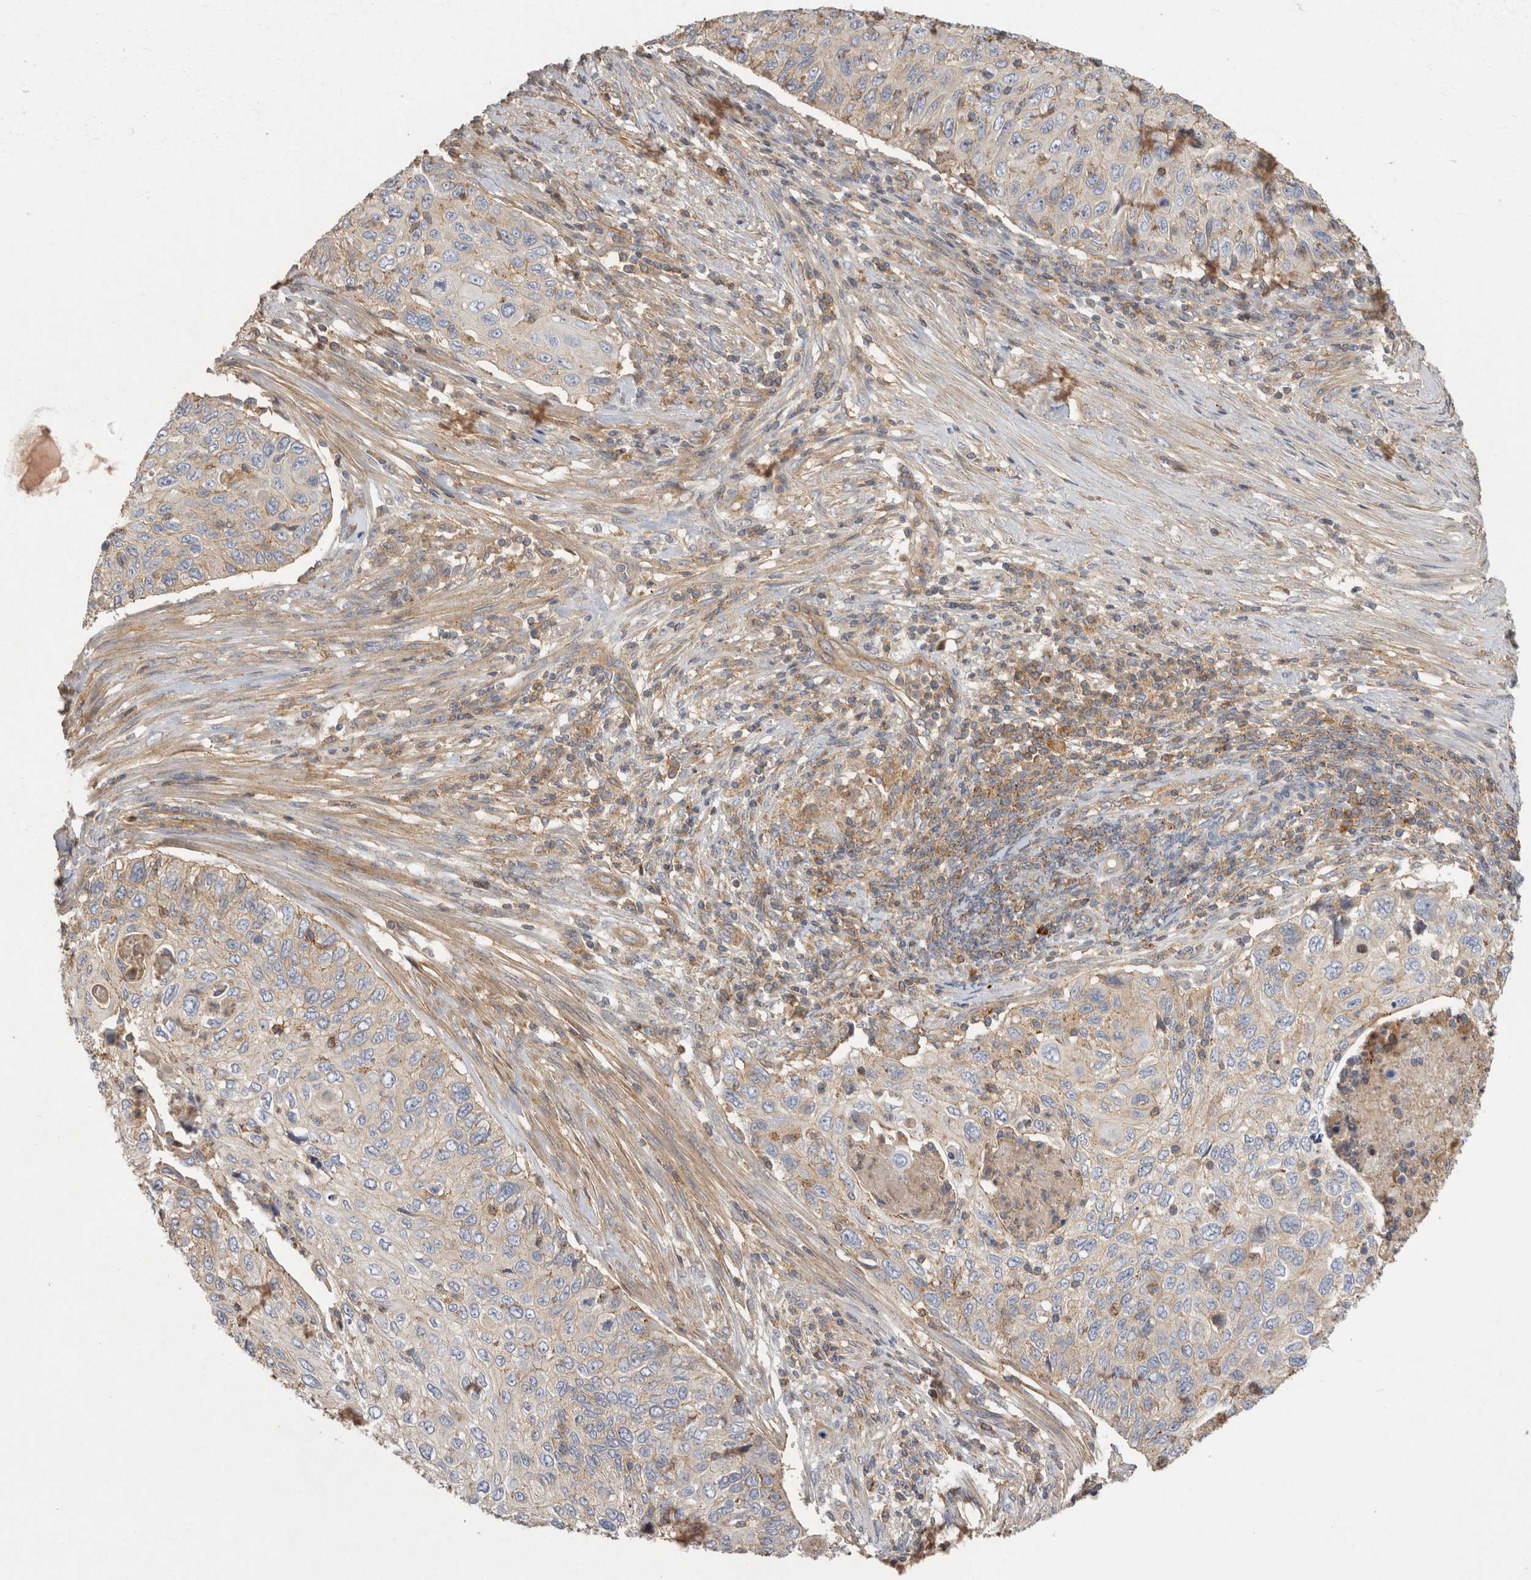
{"staining": {"intensity": "weak", "quantity": "<25%", "location": "cytoplasmic/membranous"}, "tissue": "cervical cancer", "cell_type": "Tumor cells", "image_type": "cancer", "snomed": [{"axis": "morphology", "description": "Squamous cell carcinoma, NOS"}, {"axis": "topography", "description": "Cervix"}], "caption": "Immunohistochemistry histopathology image of neoplastic tissue: human cervical squamous cell carcinoma stained with DAB shows no significant protein expression in tumor cells.", "gene": "CHMP6", "patient": {"sex": "female", "age": 70}}